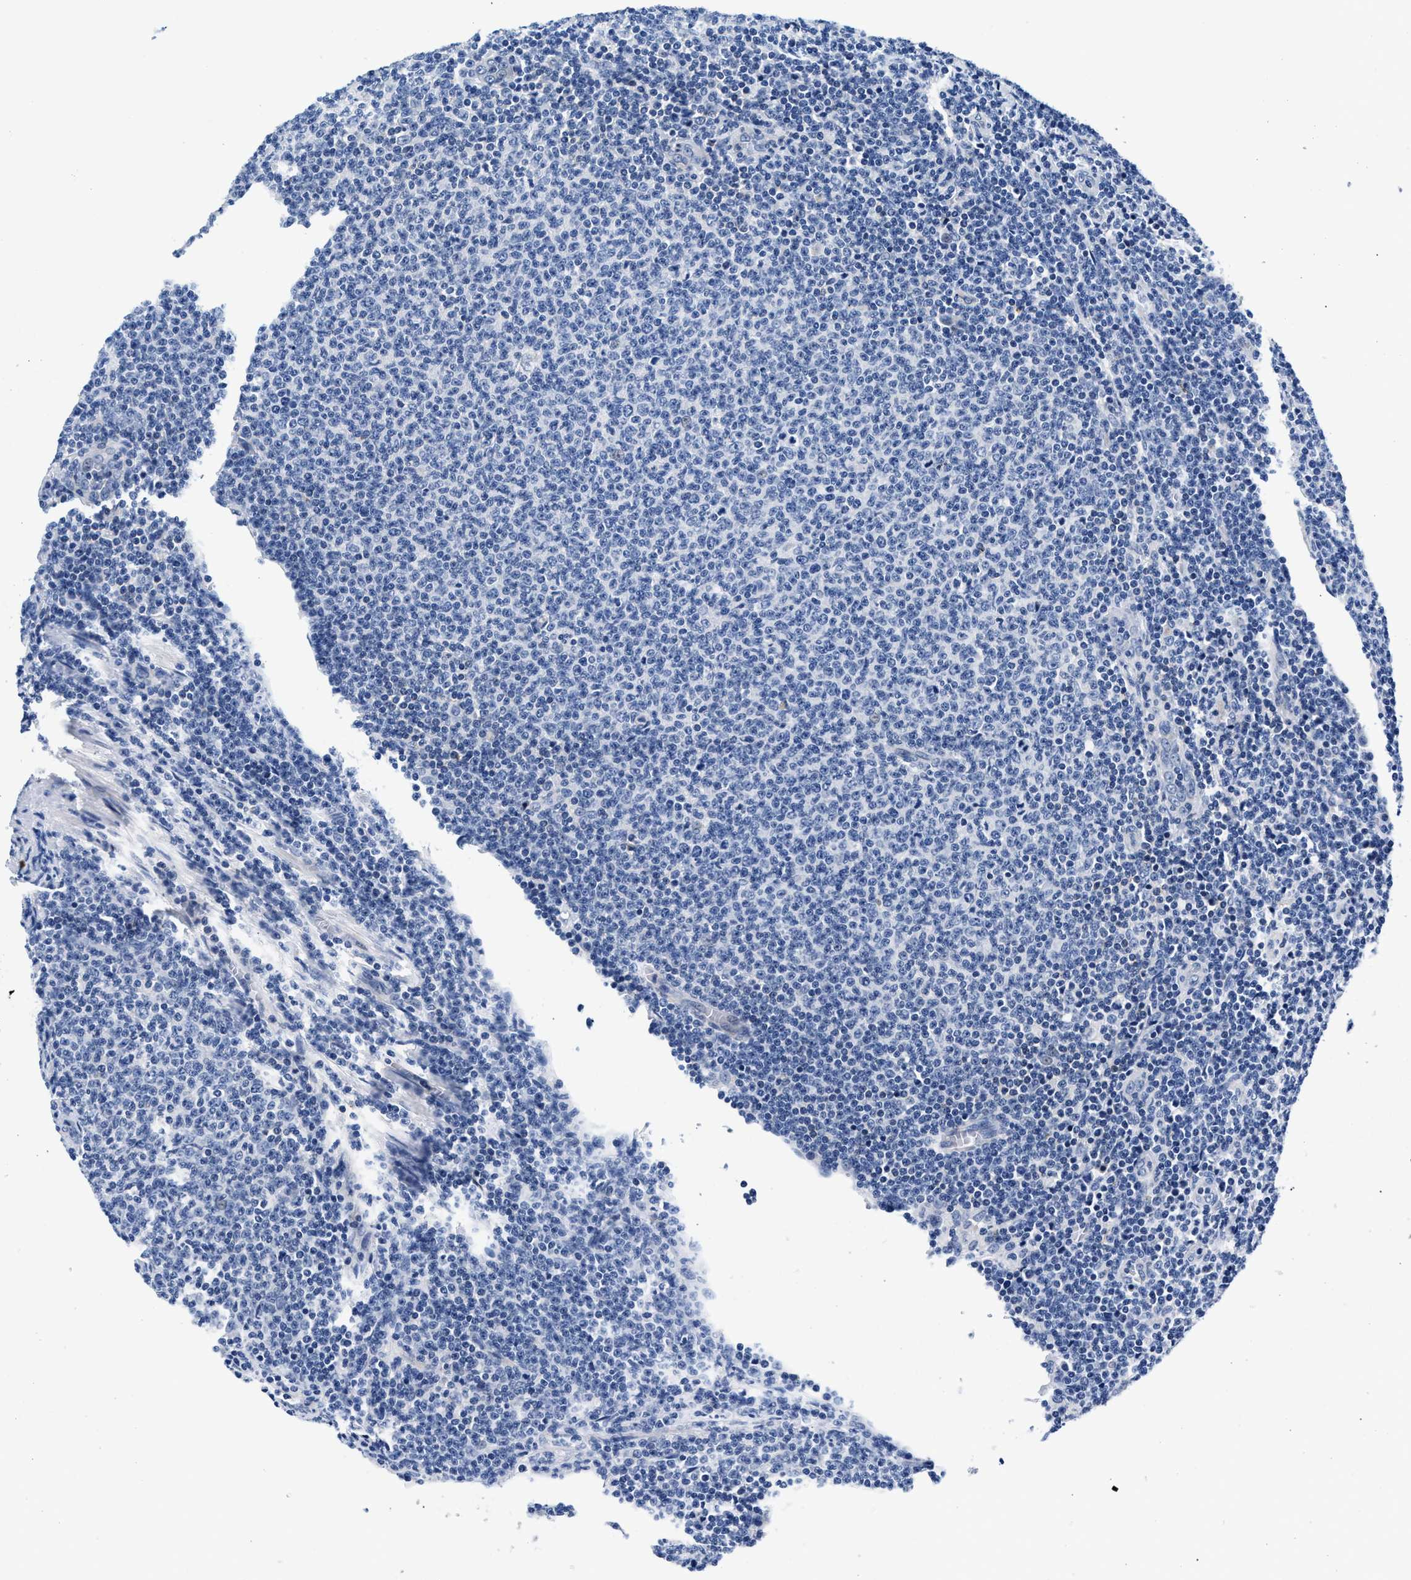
{"staining": {"intensity": "negative", "quantity": "none", "location": "none"}, "tissue": "lymphoma", "cell_type": "Tumor cells", "image_type": "cancer", "snomed": [{"axis": "morphology", "description": "Malignant lymphoma, non-Hodgkin's type, Low grade"}, {"axis": "topography", "description": "Lymph node"}], "caption": "Protein analysis of lymphoma displays no significant expression in tumor cells.", "gene": "P2RY4", "patient": {"sex": "male", "age": 66}}